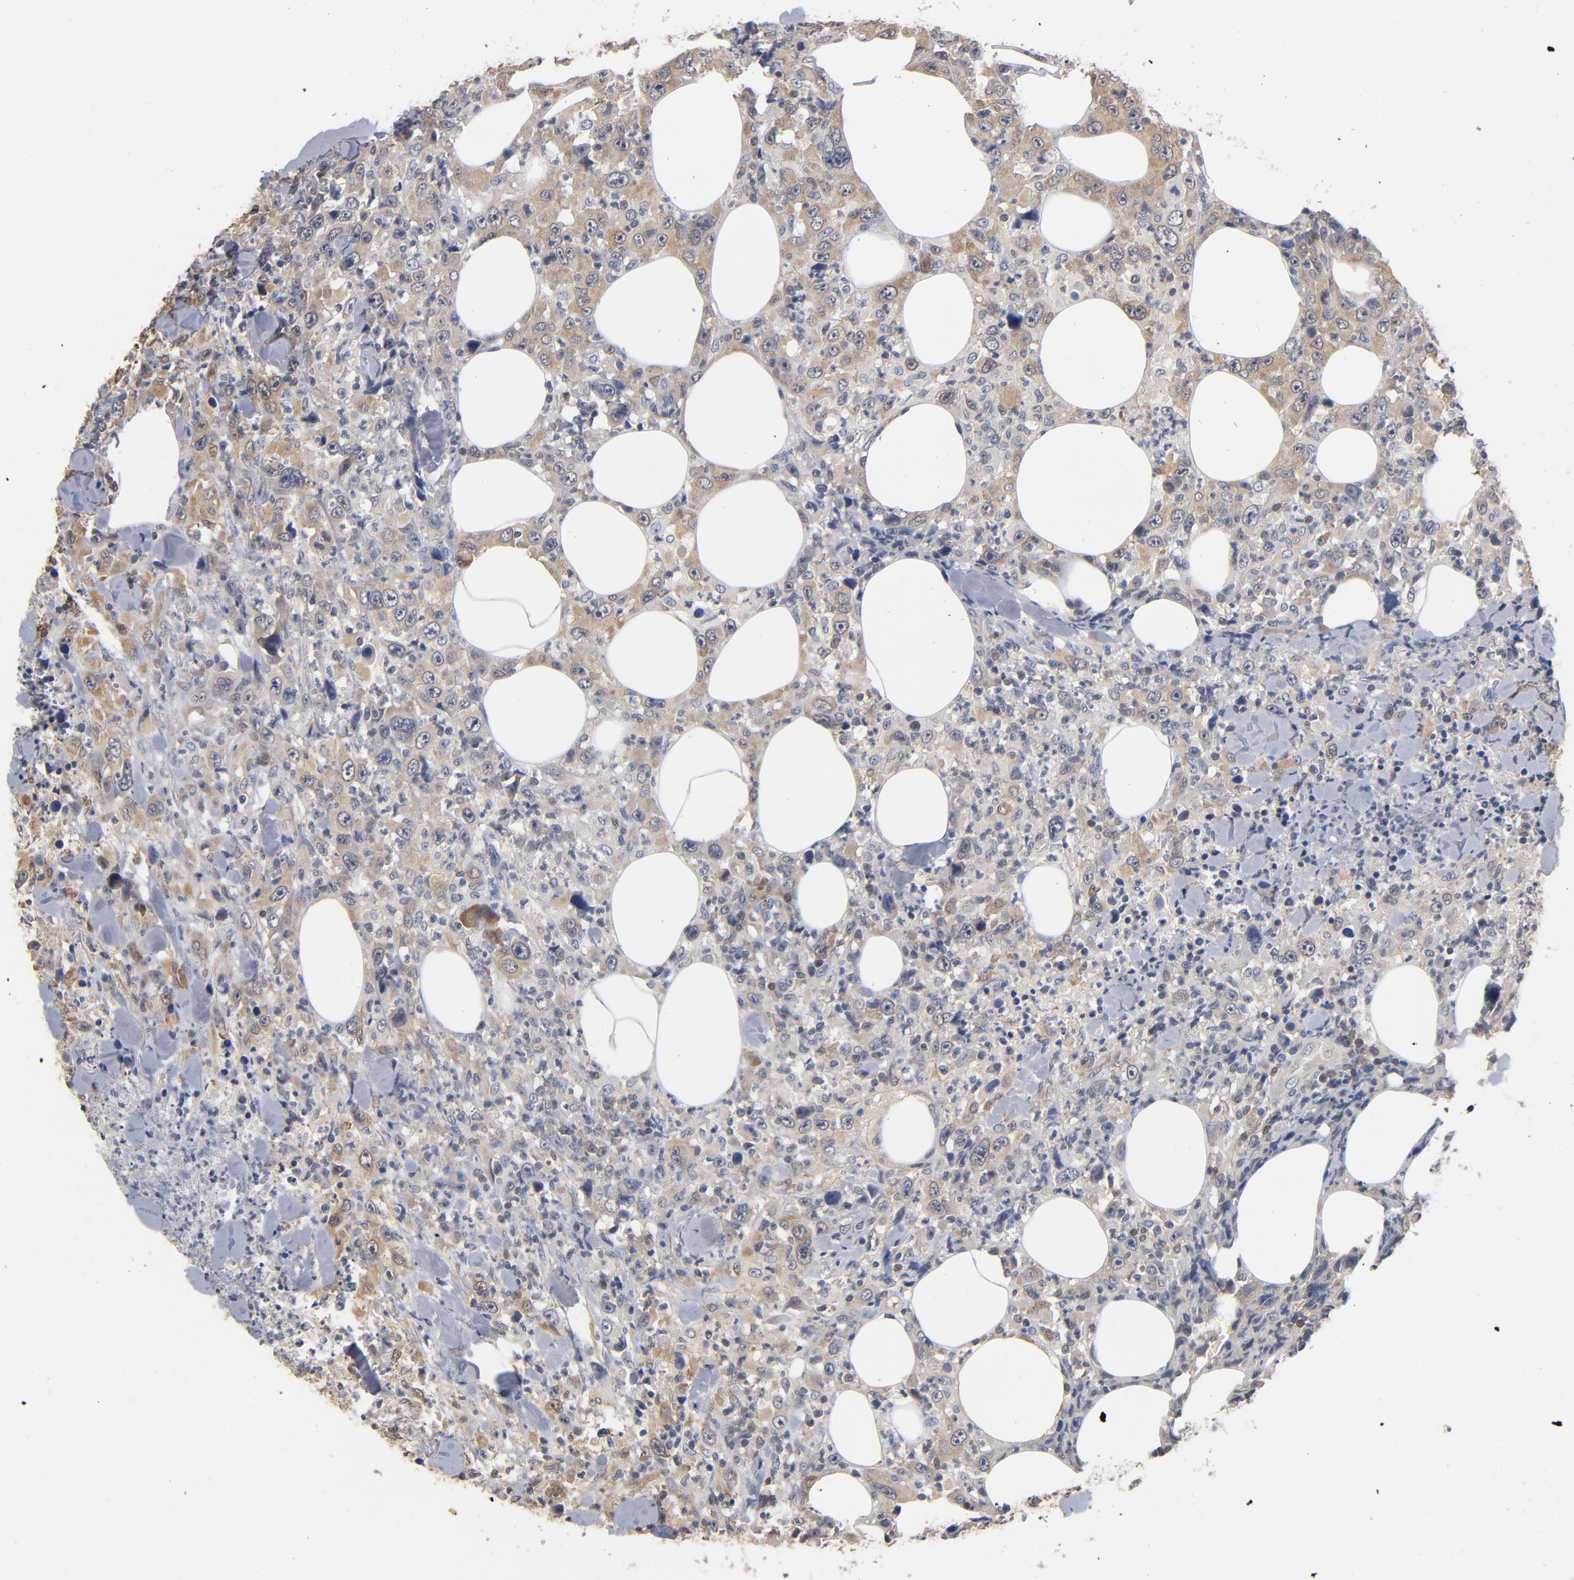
{"staining": {"intensity": "weak", "quantity": "25%-75%", "location": "cytoplasmic/membranous"}, "tissue": "thyroid cancer", "cell_type": "Tumor cells", "image_type": "cancer", "snomed": [{"axis": "morphology", "description": "Carcinoma, NOS"}, {"axis": "topography", "description": "Thyroid gland"}], "caption": "DAB (3,3'-diaminobenzidine) immunohistochemical staining of human thyroid cancer (carcinoma) exhibits weak cytoplasmic/membranous protein staining in approximately 25%-75% of tumor cells.", "gene": "MIF", "patient": {"sex": "female", "age": 77}}